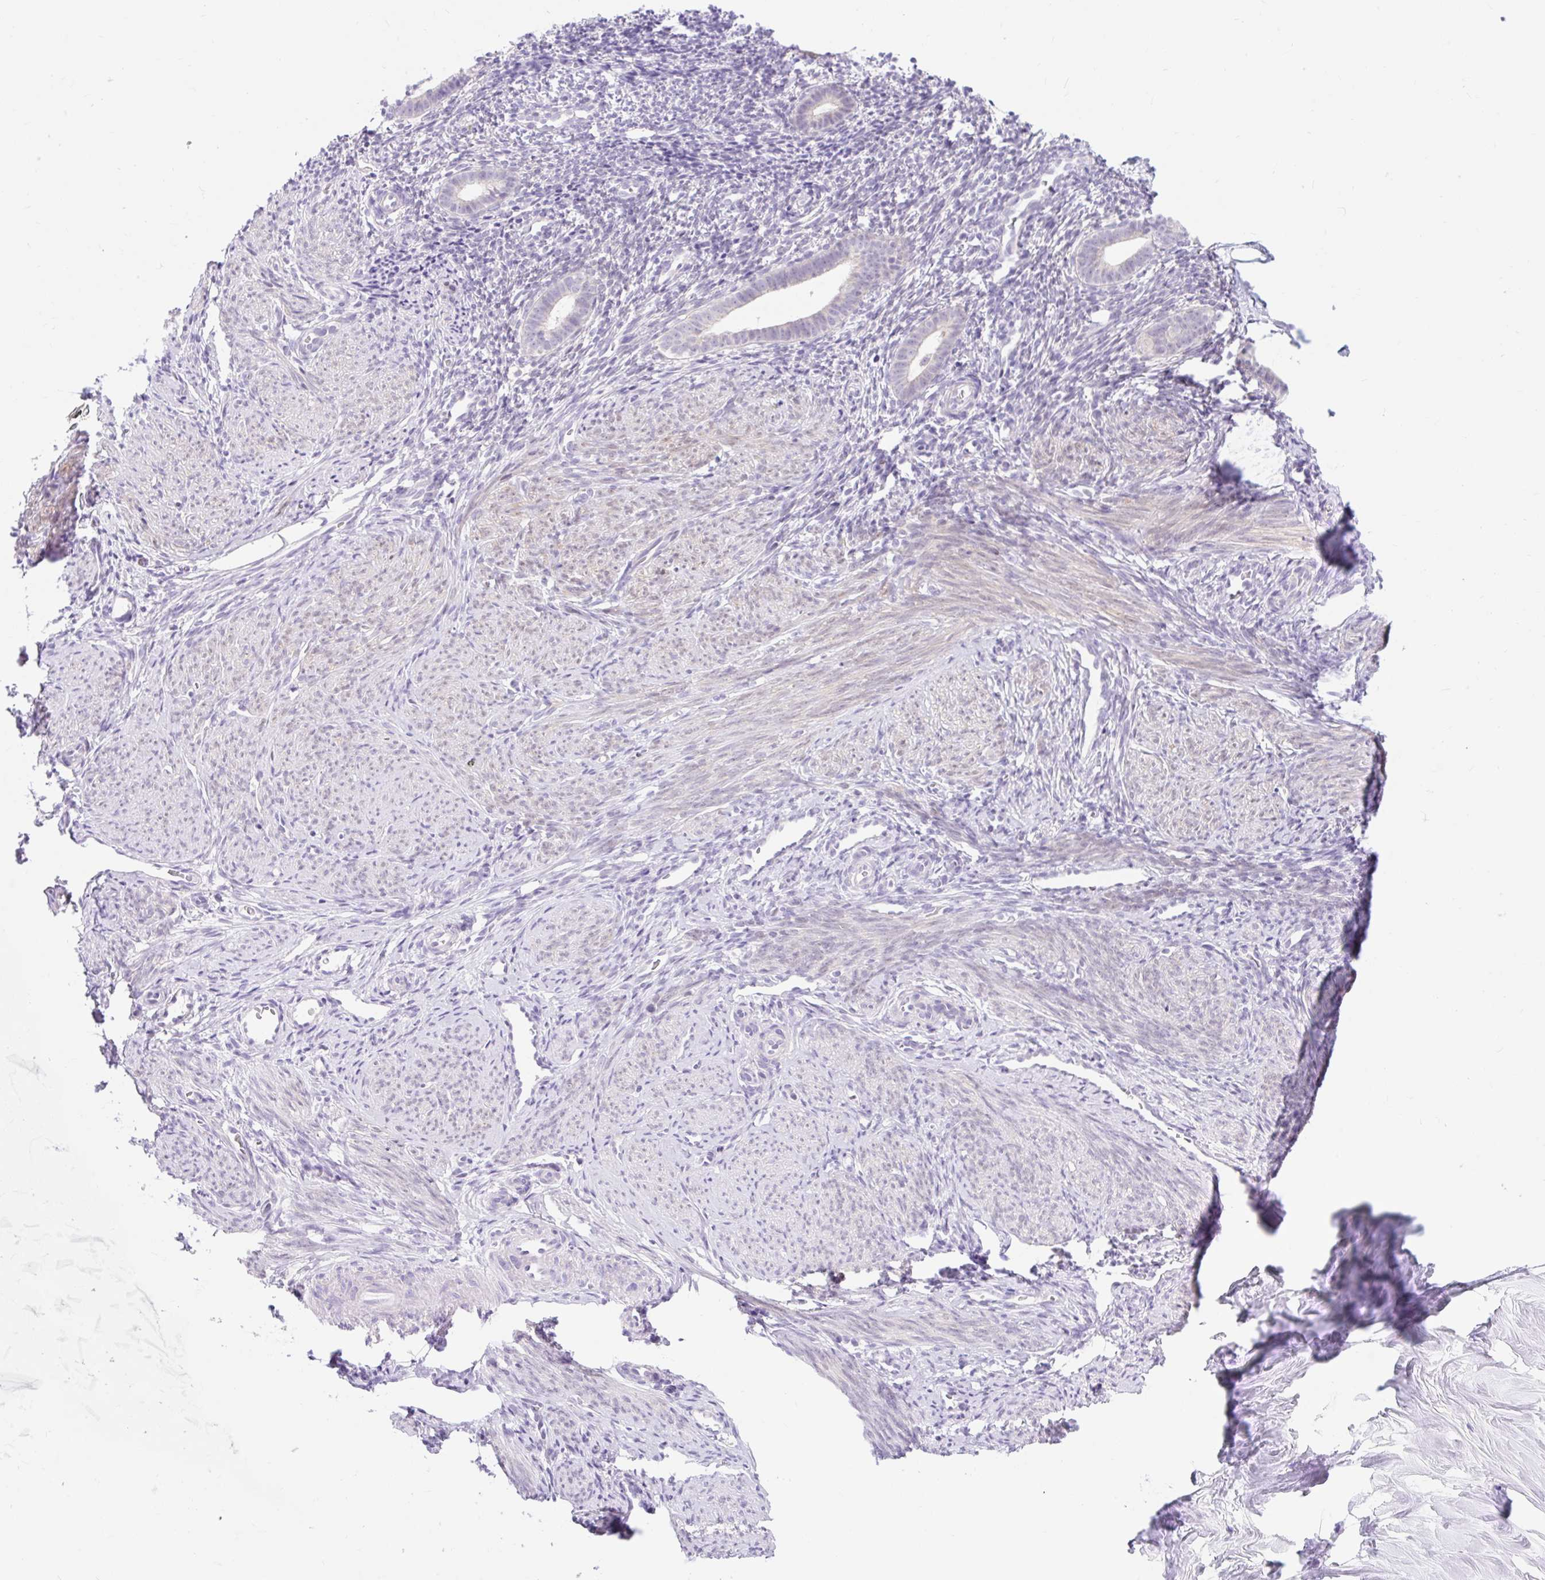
{"staining": {"intensity": "negative", "quantity": "none", "location": "none"}, "tissue": "endometrium", "cell_type": "Cells in endometrial stroma", "image_type": "normal", "snomed": [{"axis": "morphology", "description": "Normal tissue, NOS"}, {"axis": "topography", "description": "Endometrium"}], "caption": "This histopathology image is of unremarkable endometrium stained with immunohistochemistry (IHC) to label a protein in brown with the nuclei are counter-stained blue. There is no expression in cells in endometrial stroma.", "gene": "ITPK1", "patient": {"sex": "female", "age": 39}}